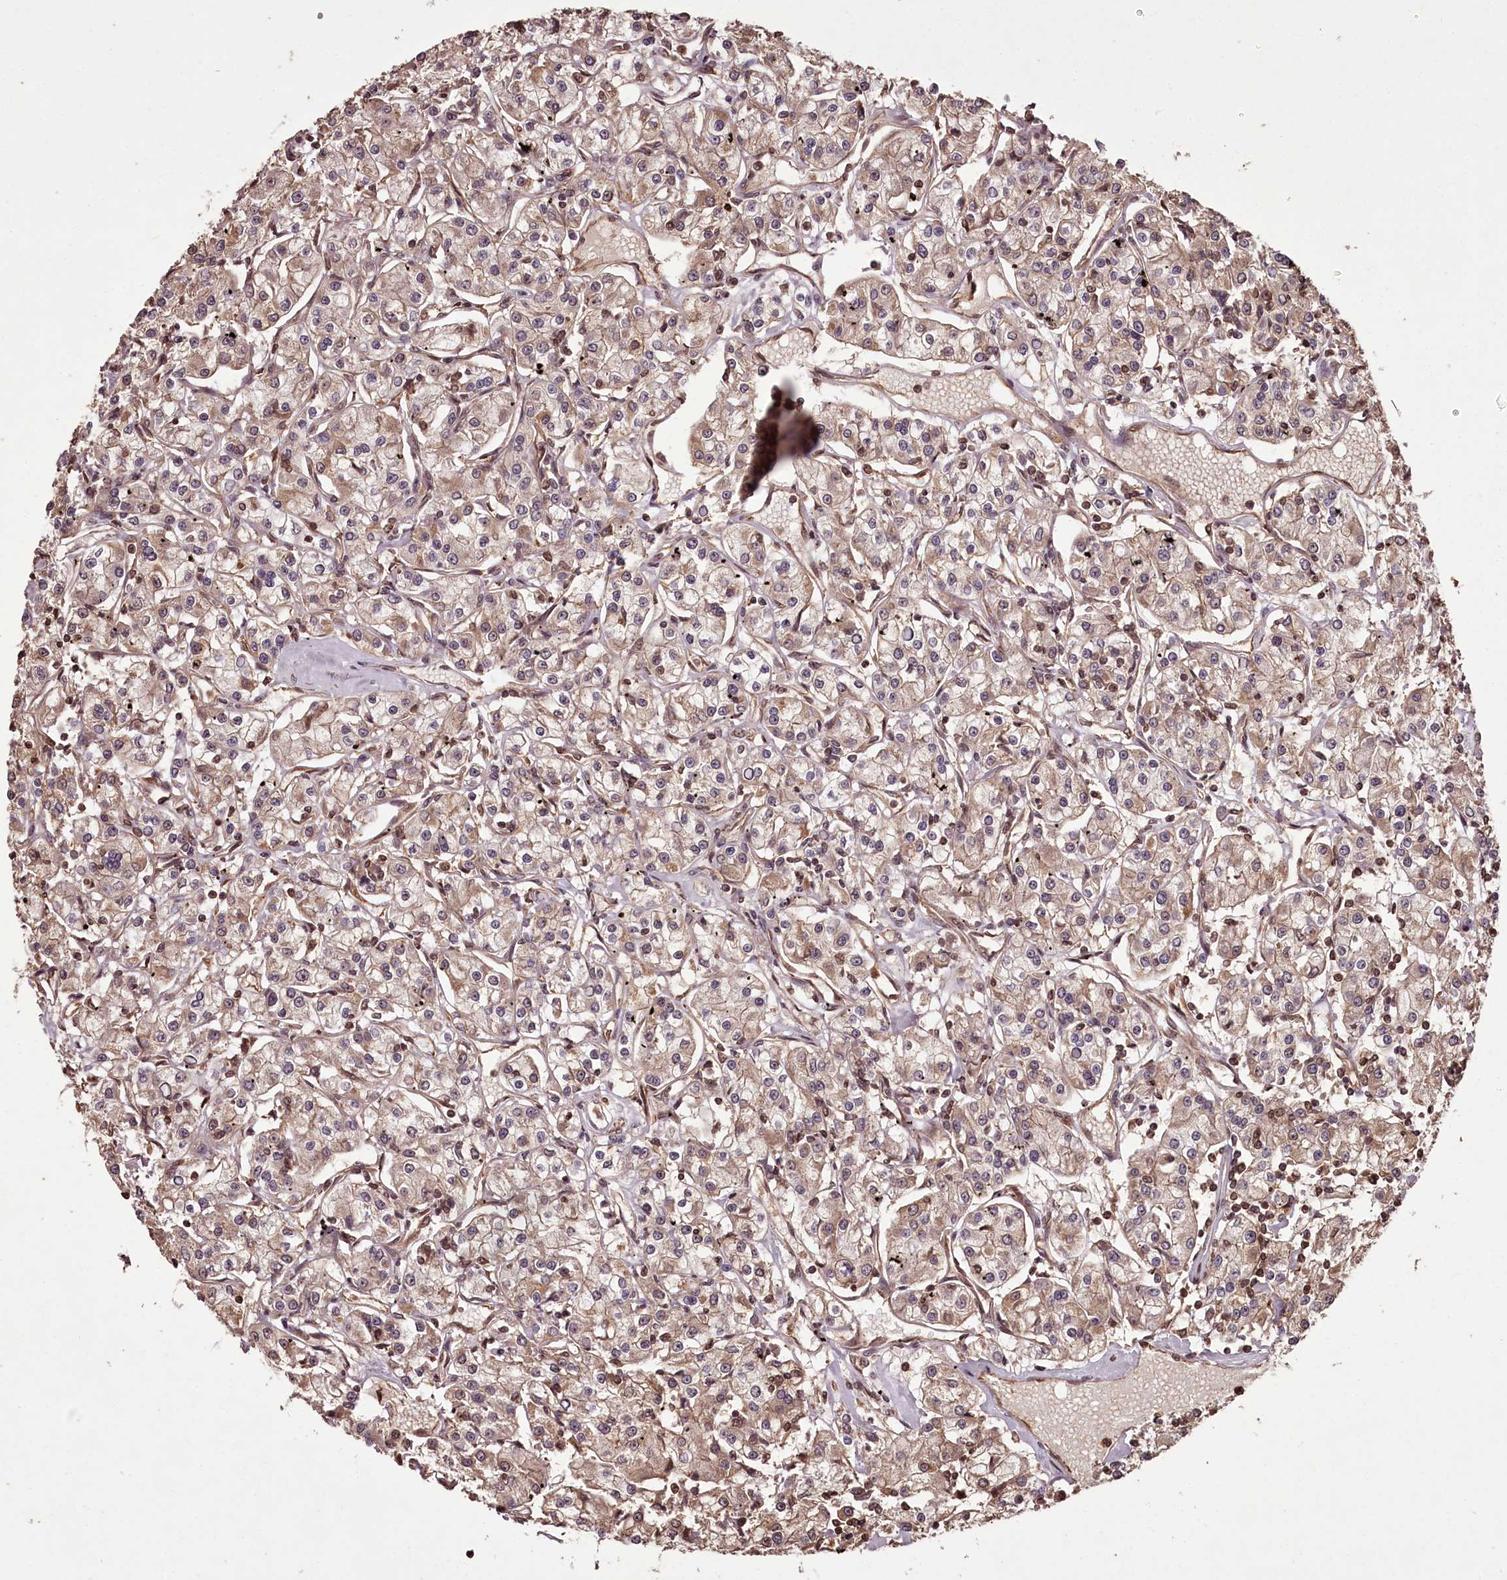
{"staining": {"intensity": "weak", "quantity": ">75%", "location": "cytoplasmic/membranous"}, "tissue": "renal cancer", "cell_type": "Tumor cells", "image_type": "cancer", "snomed": [{"axis": "morphology", "description": "Adenocarcinoma, NOS"}, {"axis": "topography", "description": "Kidney"}], "caption": "IHC (DAB (3,3'-diaminobenzidine)) staining of human renal adenocarcinoma shows weak cytoplasmic/membranous protein expression in approximately >75% of tumor cells.", "gene": "NPRL2", "patient": {"sex": "female", "age": 59}}